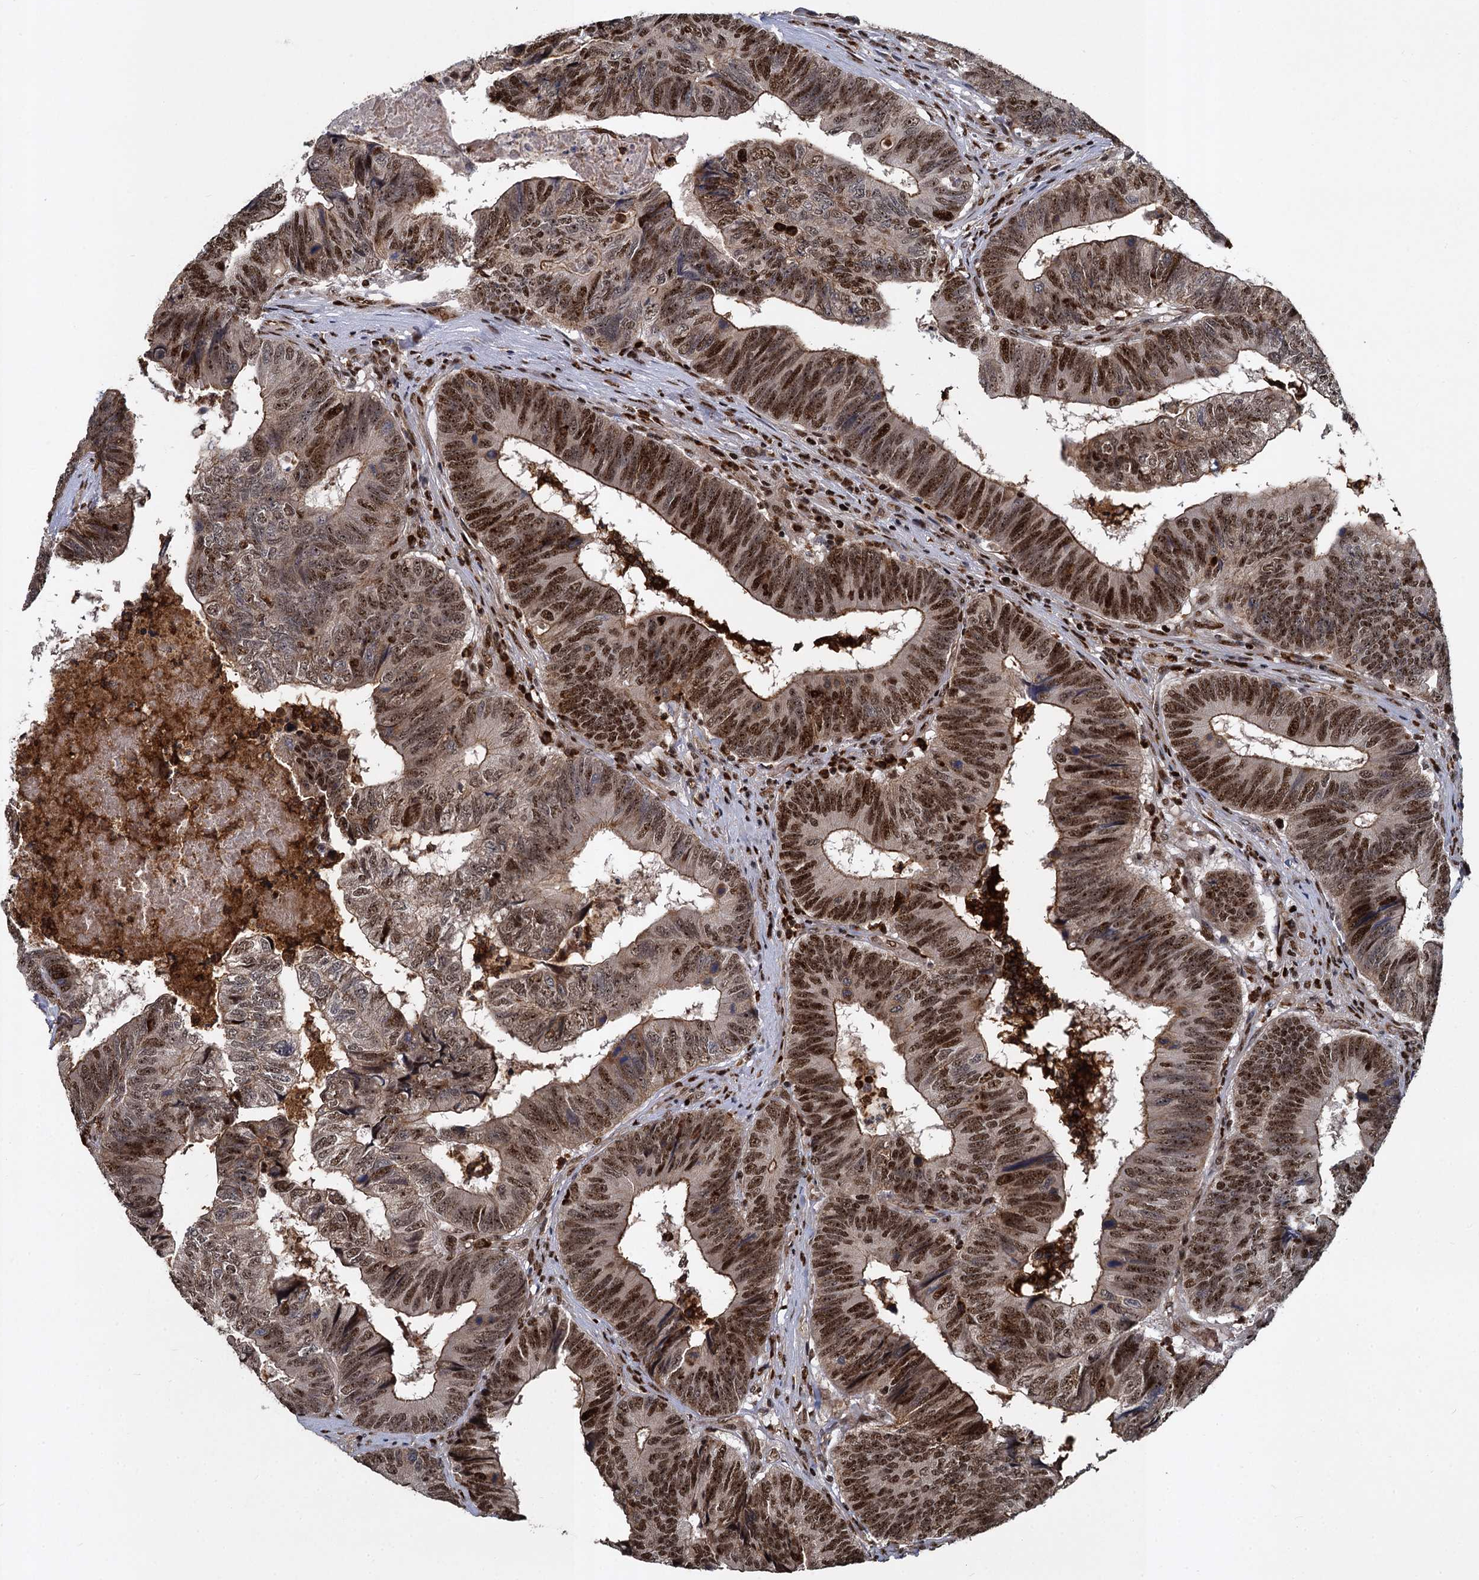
{"staining": {"intensity": "strong", "quantity": ">75%", "location": "cytoplasmic/membranous,nuclear"}, "tissue": "colorectal cancer", "cell_type": "Tumor cells", "image_type": "cancer", "snomed": [{"axis": "morphology", "description": "Adenocarcinoma, NOS"}, {"axis": "topography", "description": "Colon"}], "caption": "Immunohistochemical staining of colorectal cancer shows strong cytoplasmic/membranous and nuclear protein positivity in about >75% of tumor cells.", "gene": "ANKRD49", "patient": {"sex": "female", "age": 67}}